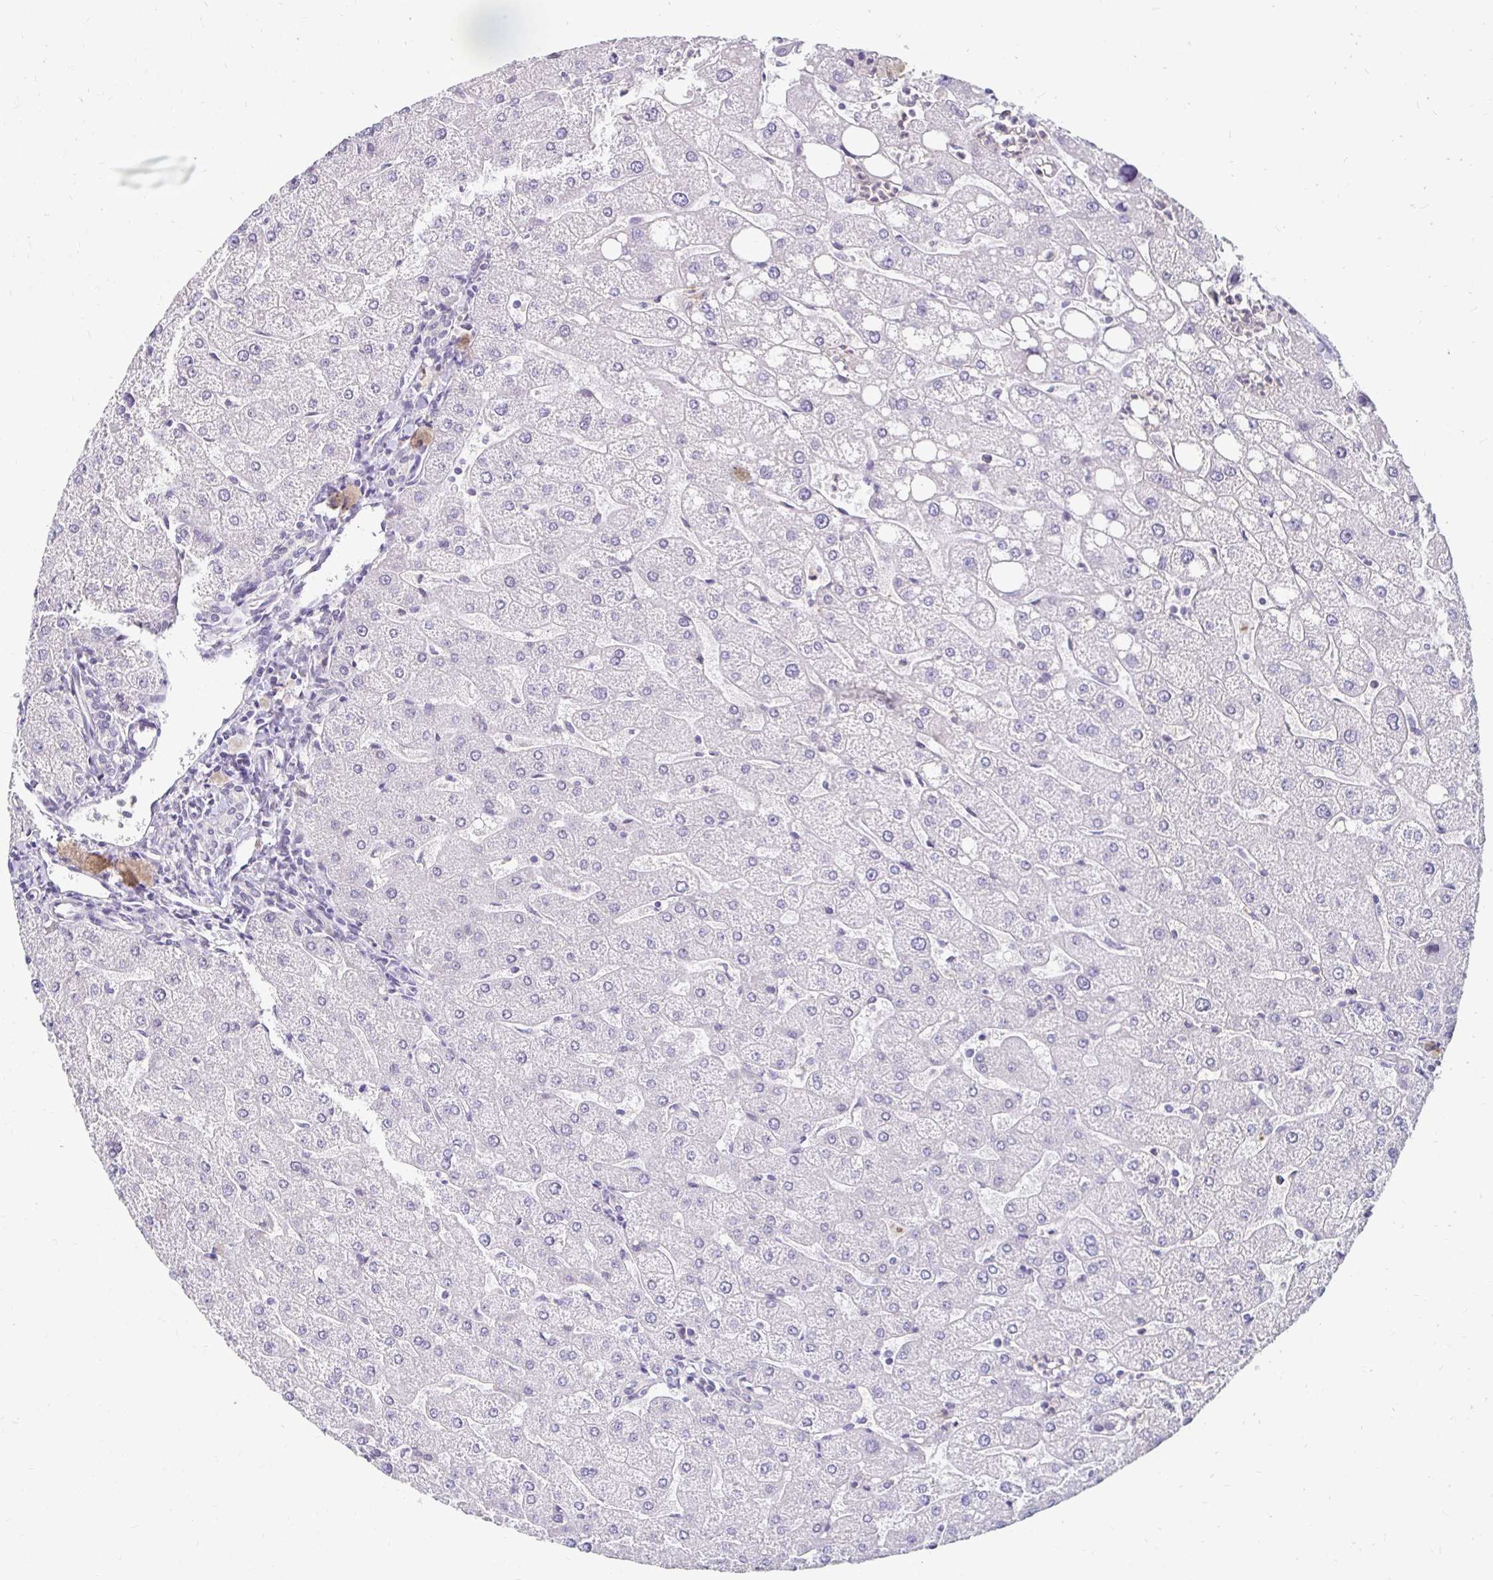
{"staining": {"intensity": "negative", "quantity": "none", "location": "none"}, "tissue": "liver", "cell_type": "Cholangiocytes", "image_type": "normal", "snomed": [{"axis": "morphology", "description": "Normal tissue, NOS"}, {"axis": "topography", "description": "Liver"}], "caption": "Protein analysis of normal liver exhibits no significant expression in cholangiocytes. (DAB IHC visualized using brightfield microscopy, high magnification).", "gene": "PADI2", "patient": {"sex": "male", "age": 67}}